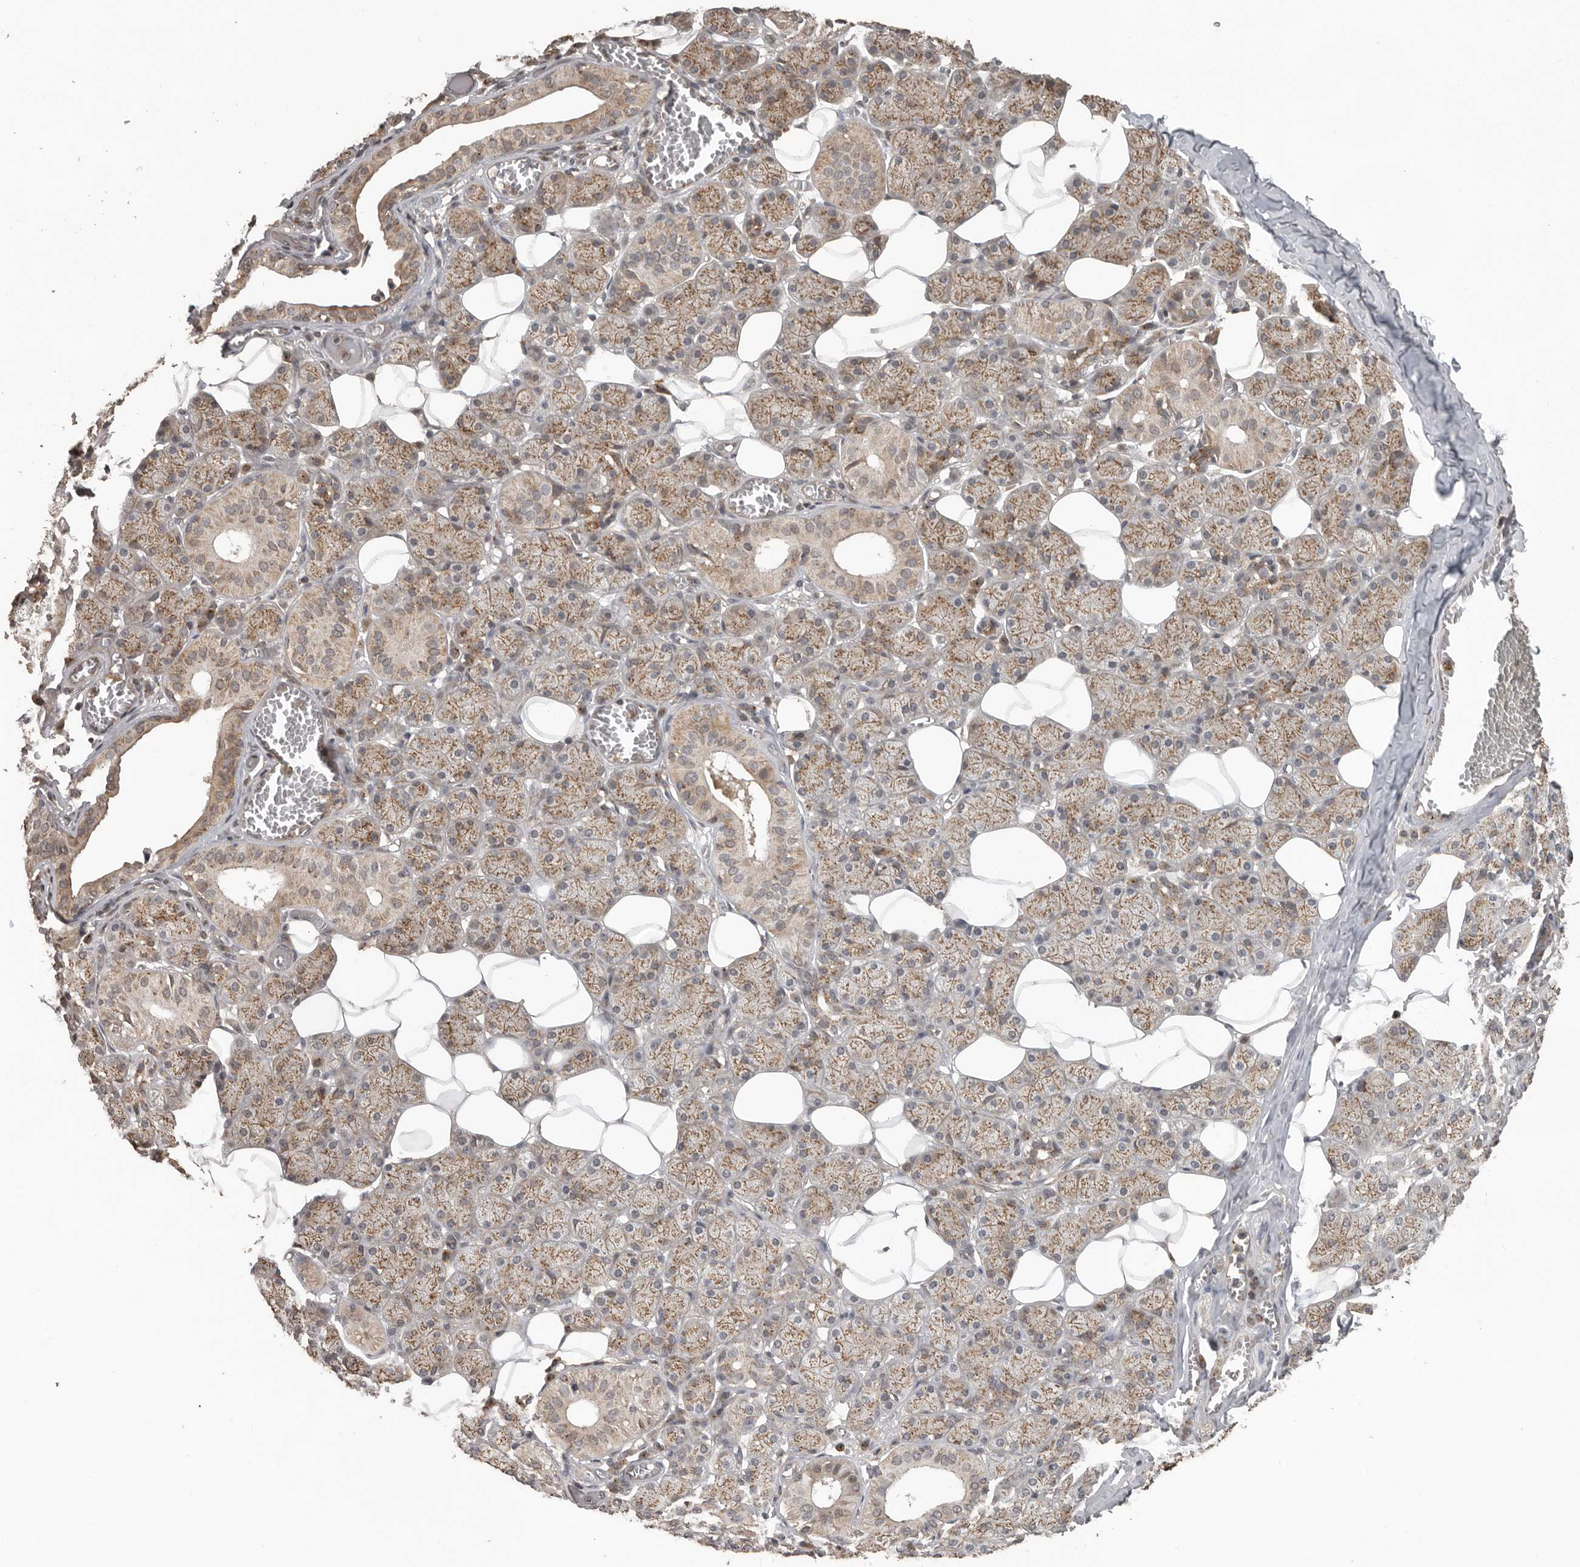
{"staining": {"intensity": "moderate", "quantity": ">75%", "location": "cytoplasmic/membranous"}, "tissue": "salivary gland", "cell_type": "Glandular cells", "image_type": "normal", "snomed": [{"axis": "morphology", "description": "Normal tissue, NOS"}, {"axis": "topography", "description": "Salivary gland"}], "caption": "Immunohistochemistry (DAB (3,3'-diaminobenzidine)) staining of benign human salivary gland exhibits moderate cytoplasmic/membranous protein staining in about >75% of glandular cells.", "gene": "CEP350", "patient": {"sex": "female", "age": 33}}